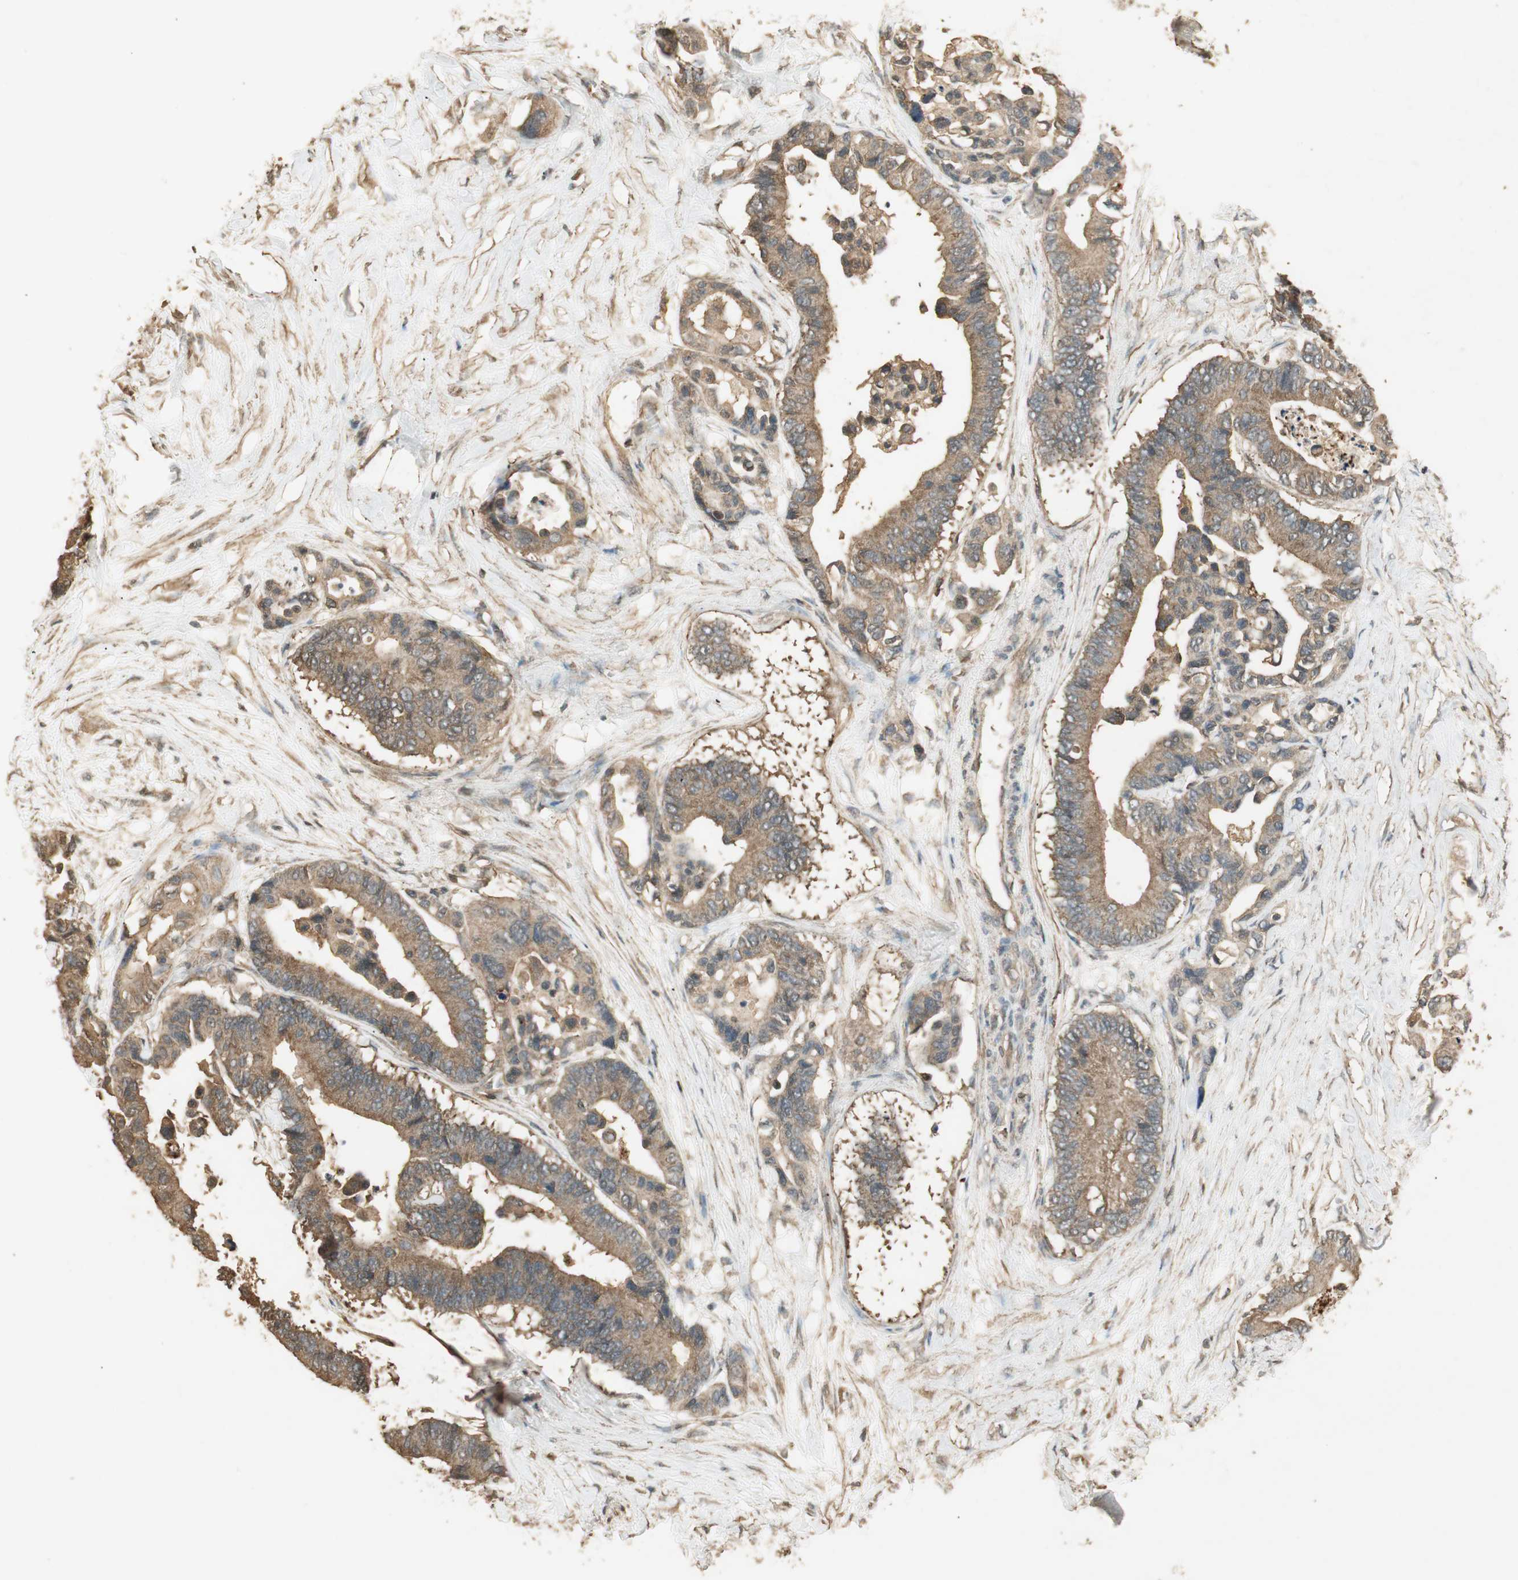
{"staining": {"intensity": "moderate", "quantity": ">75%", "location": "cytoplasmic/membranous"}, "tissue": "colorectal cancer", "cell_type": "Tumor cells", "image_type": "cancer", "snomed": [{"axis": "morphology", "description": "Normal tissue, NOS"}, {"axis": "morphology", "description": "Adenocarcinoma, NOS"}, {"axis": "topography", "description": "Colon"}], "caption": "Immunohistochemistry (IHC) of human adenocarcinoma (colorectal) demonstrates medium levels of moderate cytoplasmic/membranous expression in approximately >75% of tumor cells.", "gene": "USP2", "patient": {"sex": "male", "age": 82}}